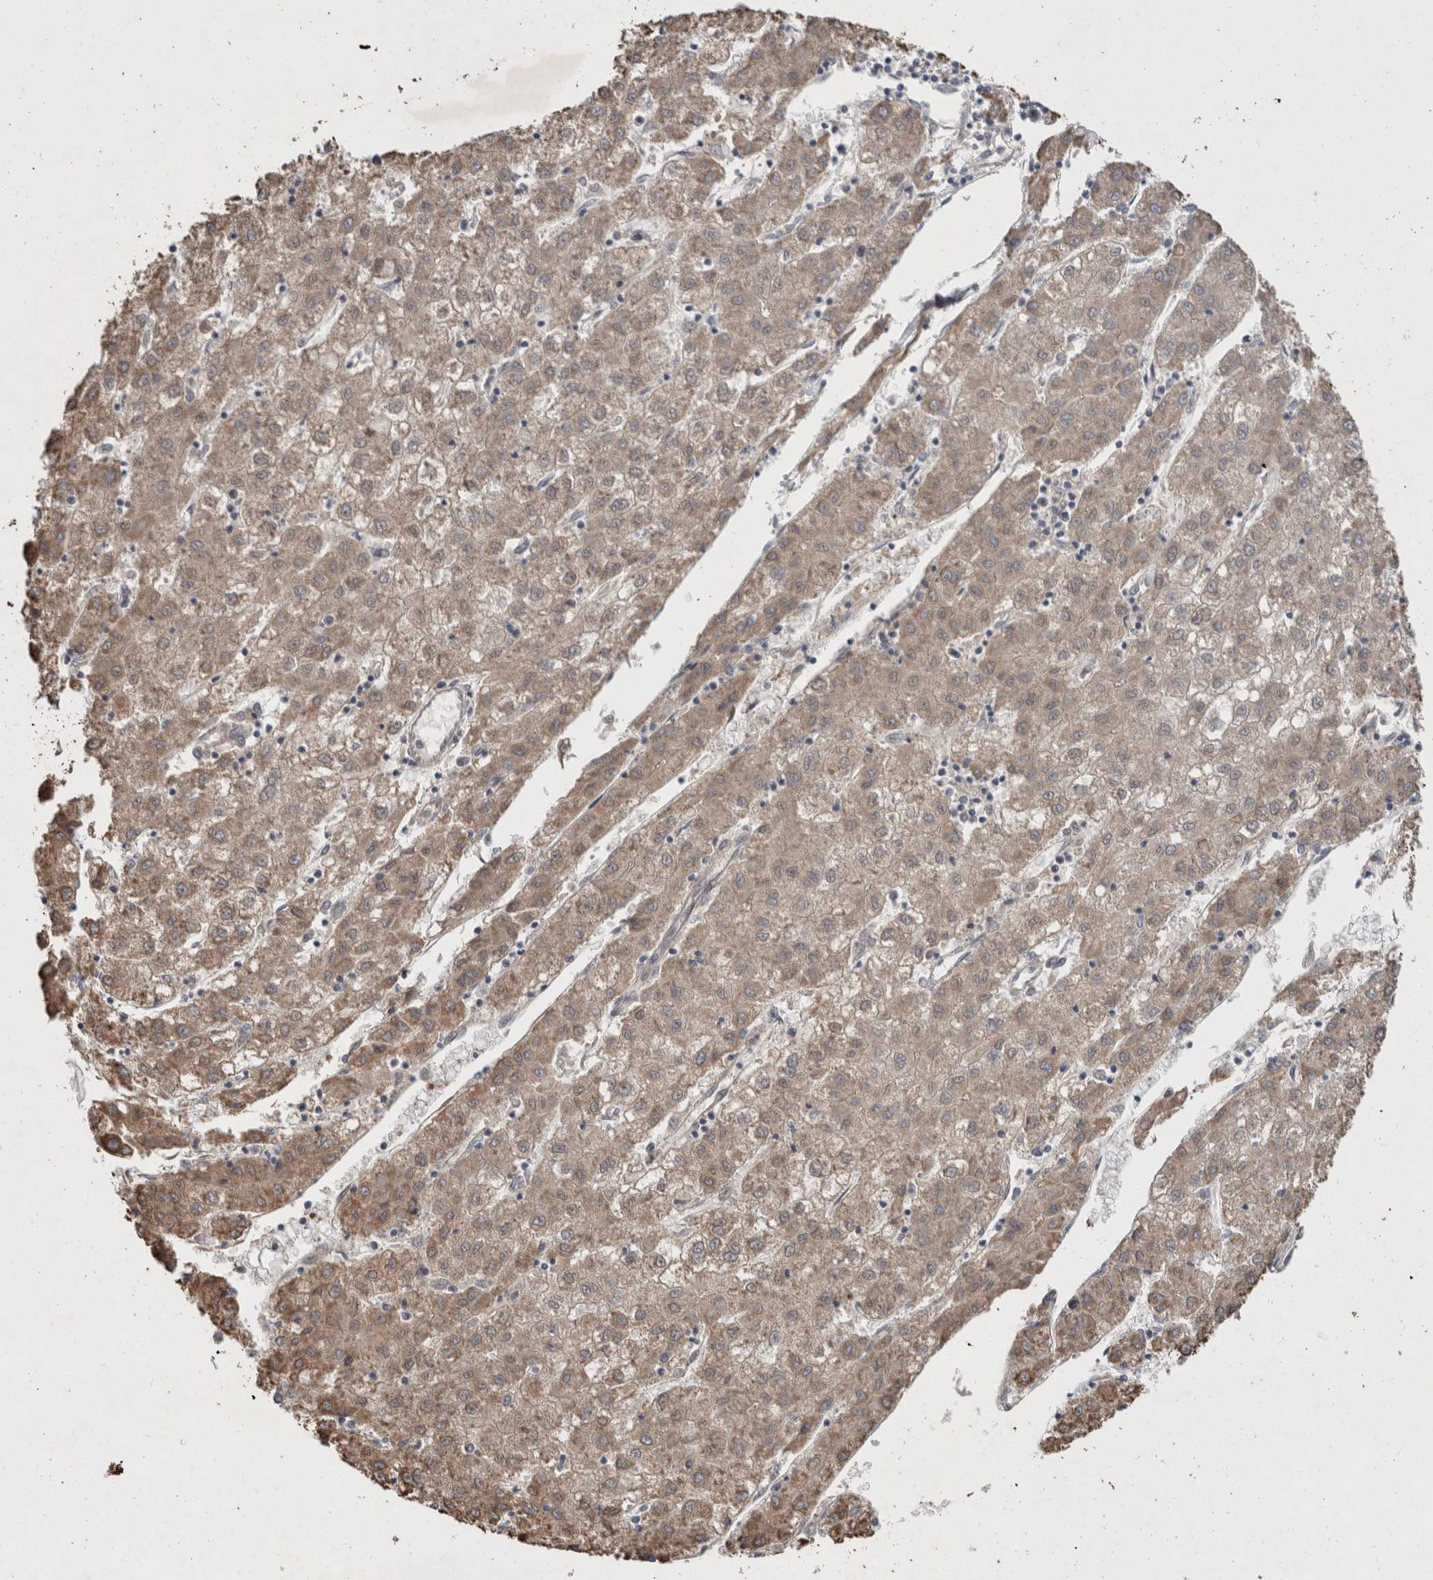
{"staining": {"intensity": "weak", "quantity": ">75%", "location": "cytoplasmic/membranous"}, "tissue": "liver cancer", "cell_type": "Tumor cells", "image_type": "cancer", "snomed": [{"axis": "morphology", "description": "Carcinoma, Hepatocellular, NOS"}, {"axis": "topography", "description": "Liver"}], "caption": "About >75% of tumor cells in human liver cancer reveal weak cytoplasmic/membranous protein expression as visualized by brown immunohistochemical staining.", "gene": "GIMAP6", "patient": {"sex": "male", "age": 72}}